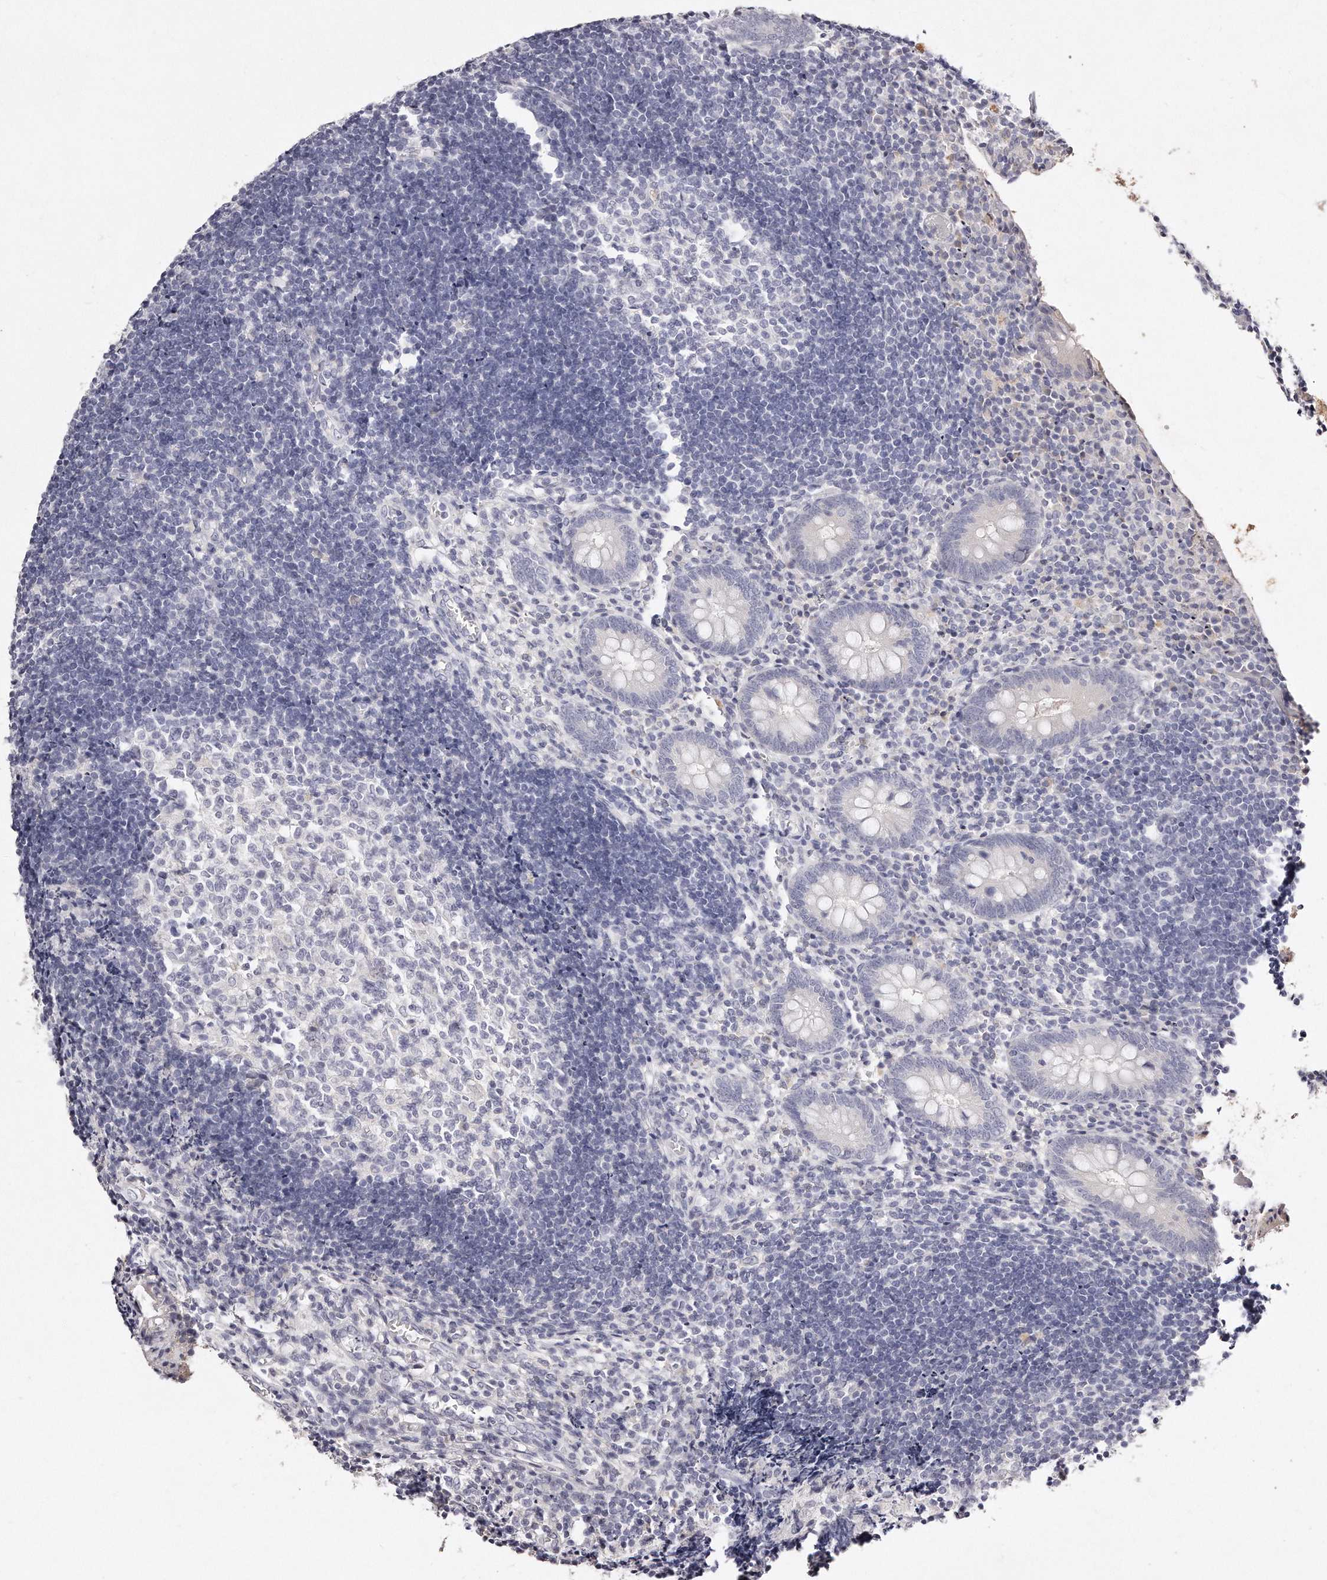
{"staining": {"intensity": "moderate", "quantity": "<25%", "location": "cytoplasmic/membranous"}, "tissue": "appendix", "cell_type": "Glandular cells", "image_type": "normal", "snomed": [{"axis": "morphology", "description": "Normal tissue, NOS"}, {"axis": "topography", "description": "Appendix"}], "caption": "The image shows immunohistochemical staining of benign appendix. There is moderate cytoplasmic/membranous expression is identified in approximately <25% of glandular cells.", "gene": "GDA", "patient": {"sex": "female", "age": 17}}